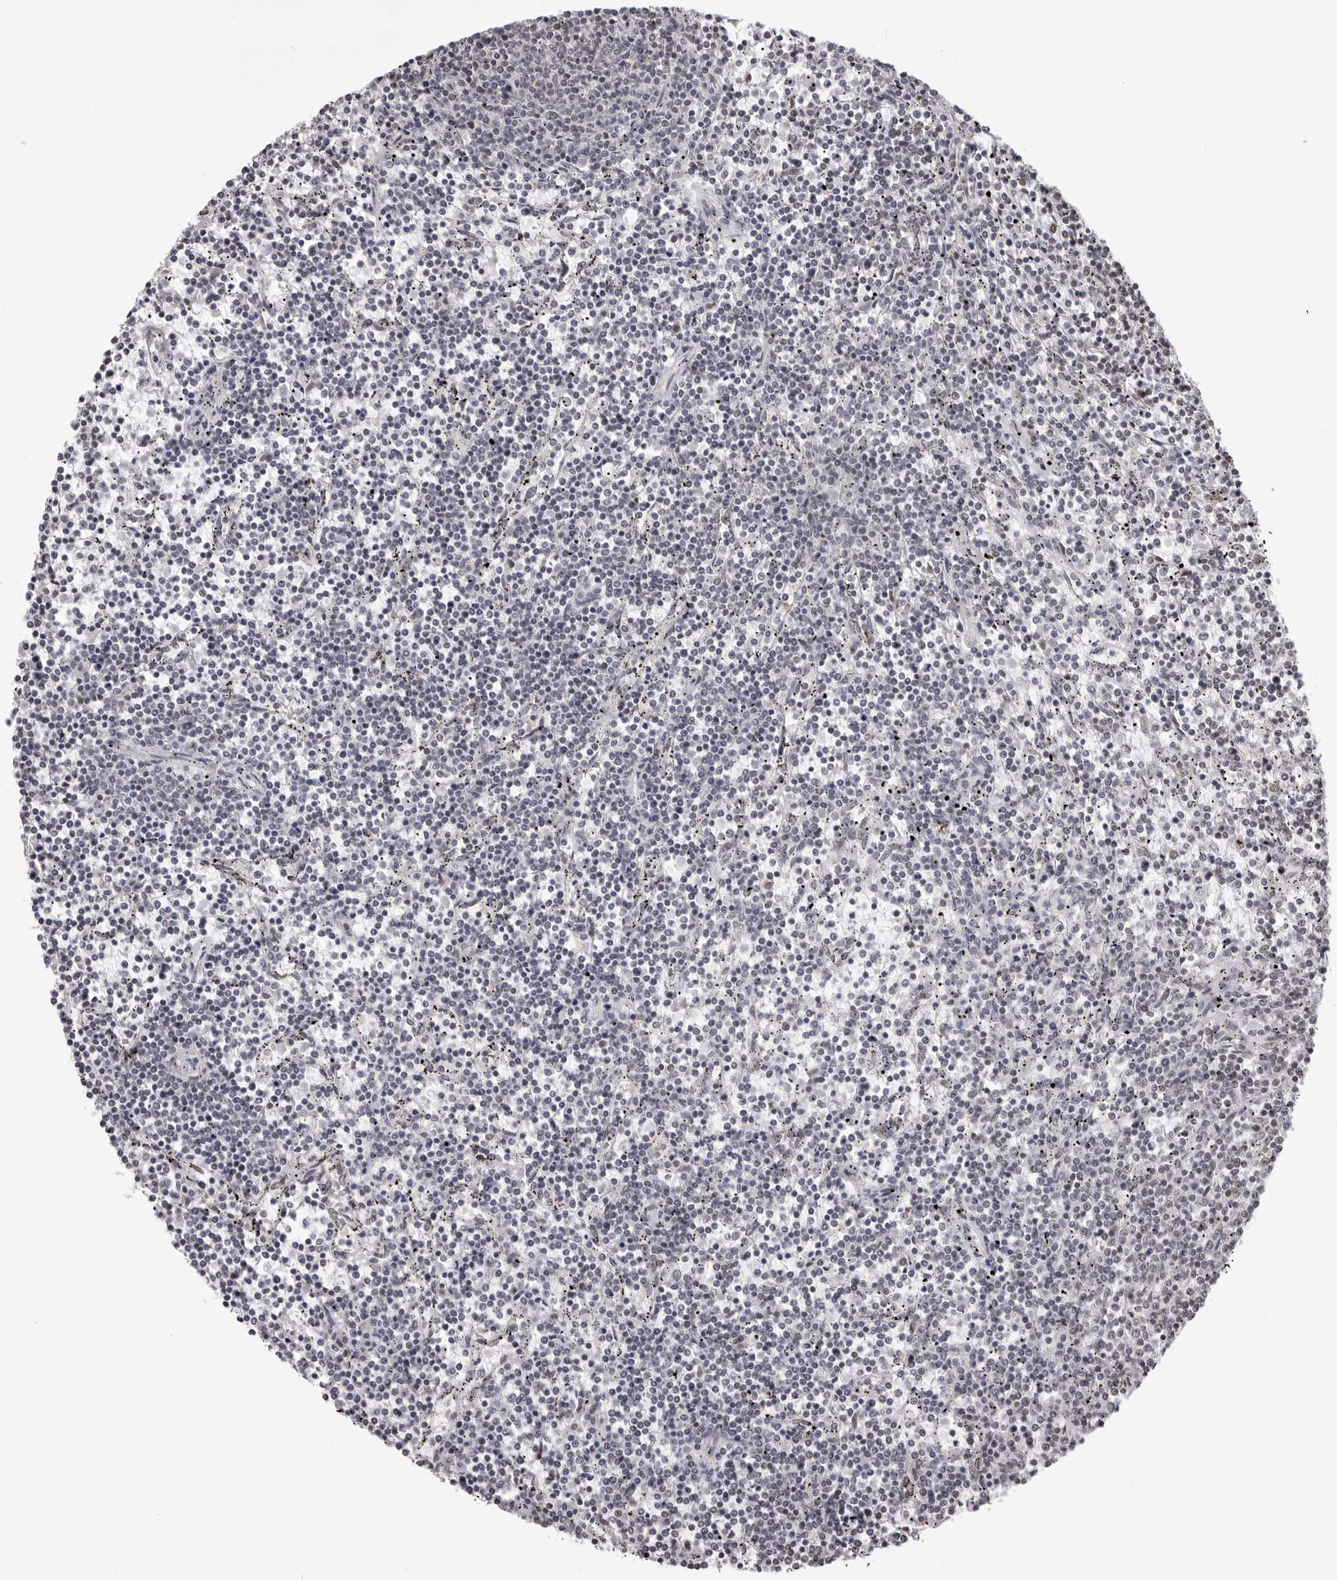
{"staining": {"intensity": "negative", "quantity": "none", "location": "none"}, "tissue": "lymphoma", "cell_type": "Tumor cells", "image_type": "cancer", "snomed": [{"axis": "morphology", "description": "Malignant lymphoma, non-Hodgkin's type, Low grade"}, {"axis": "topography", "description": "Spleen"}], "caption": "Lymphoma was stained to show a protein in brown. There is no significant positivity in tumor cells.", "gene": "PHF3", "patient": {"sex": "female", "age": 50}}